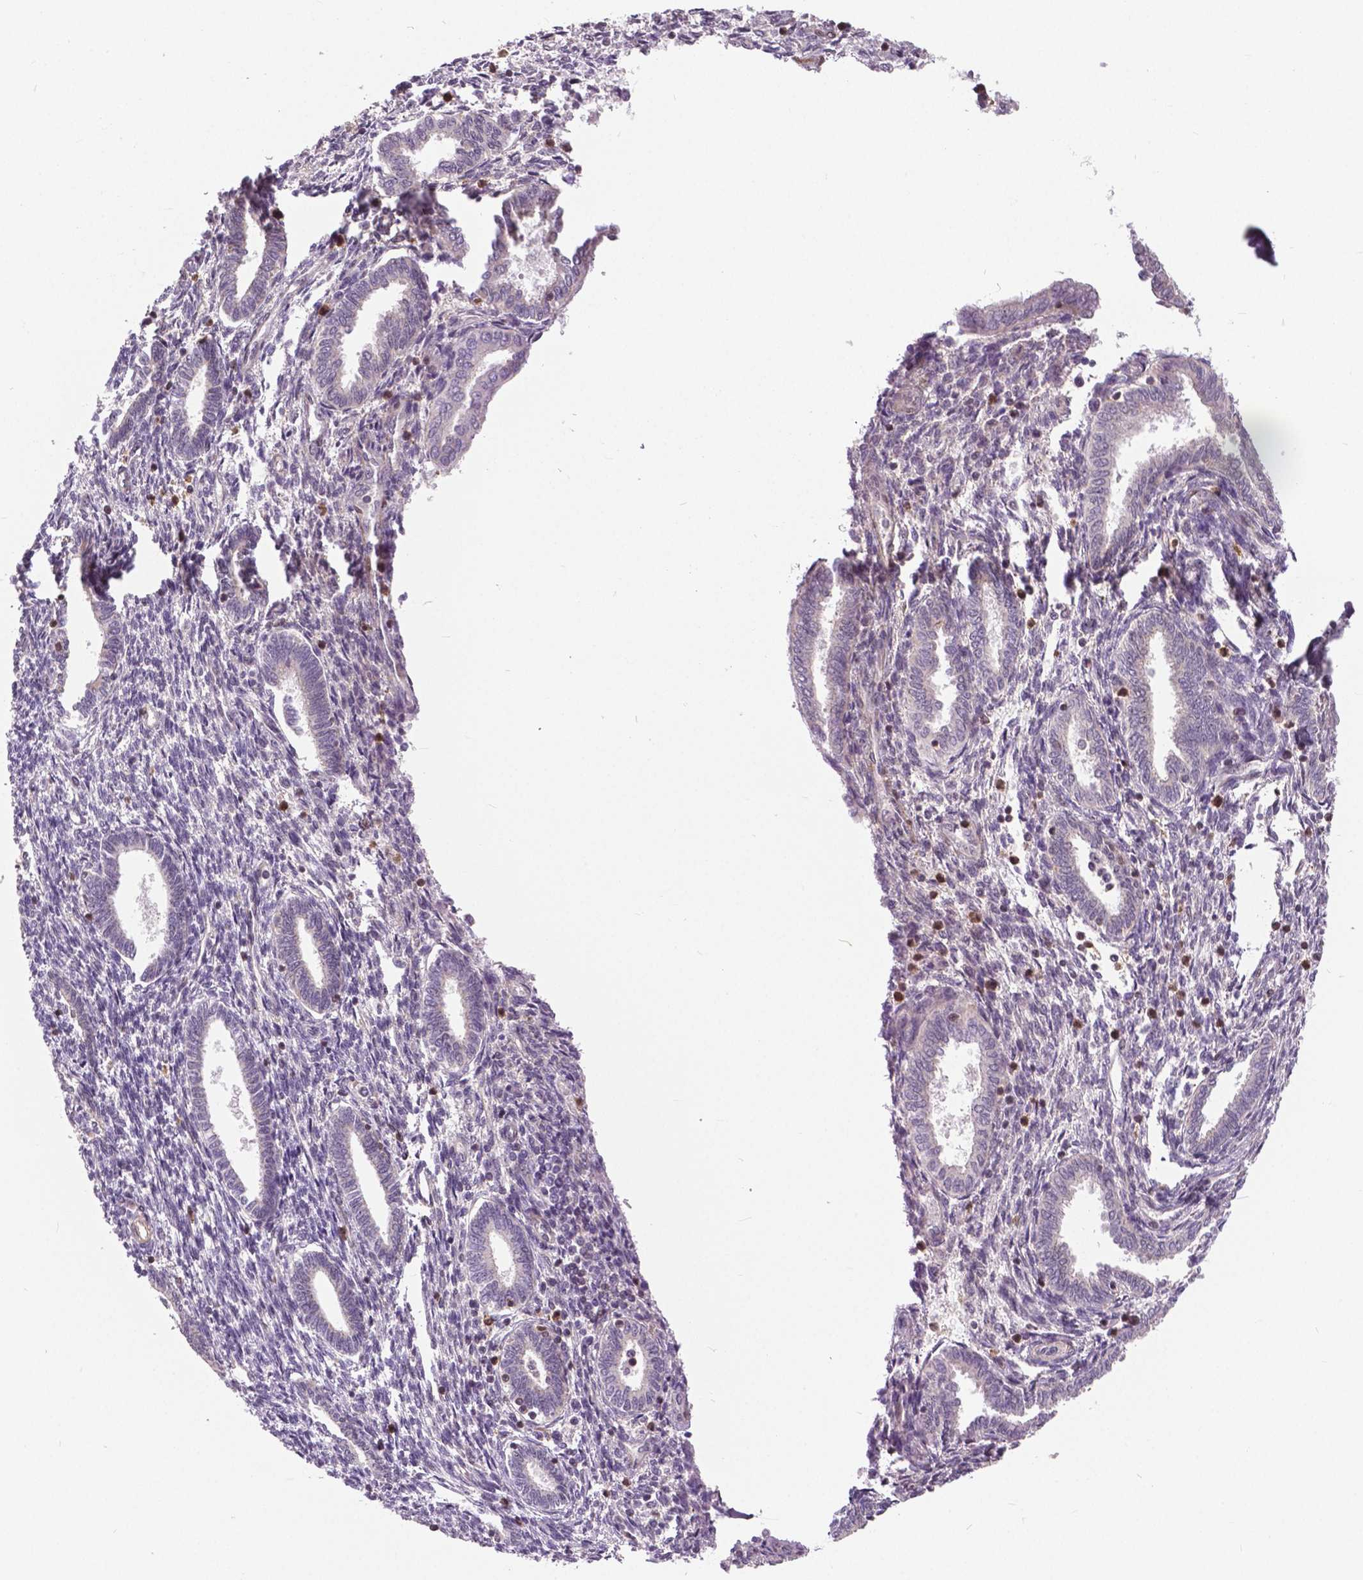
{"staining": {"intensity": "moderate", "quantity": "<25%", "location": "cytoplasmic/membranous"}, "tissue": "endometrium", "cell_type": "Cells in endometrial stroma", "image_type": "normal", "snomed": [{"axis": "morphology", "description": "Normal tissue, NOS"}, {"axis": "topography", "description": "Endometrium"}], "caption": "IHC (DAB) staining of normal human endometrium reveals moderate cytoplasmic/membranous protein staining in approximately <25% of cells in endometrial stroma. (DAB IHC with brightfield microscopy, high magnification).", "gene": "ANXA13", "patient": {"sex": "female", "age": 42}}